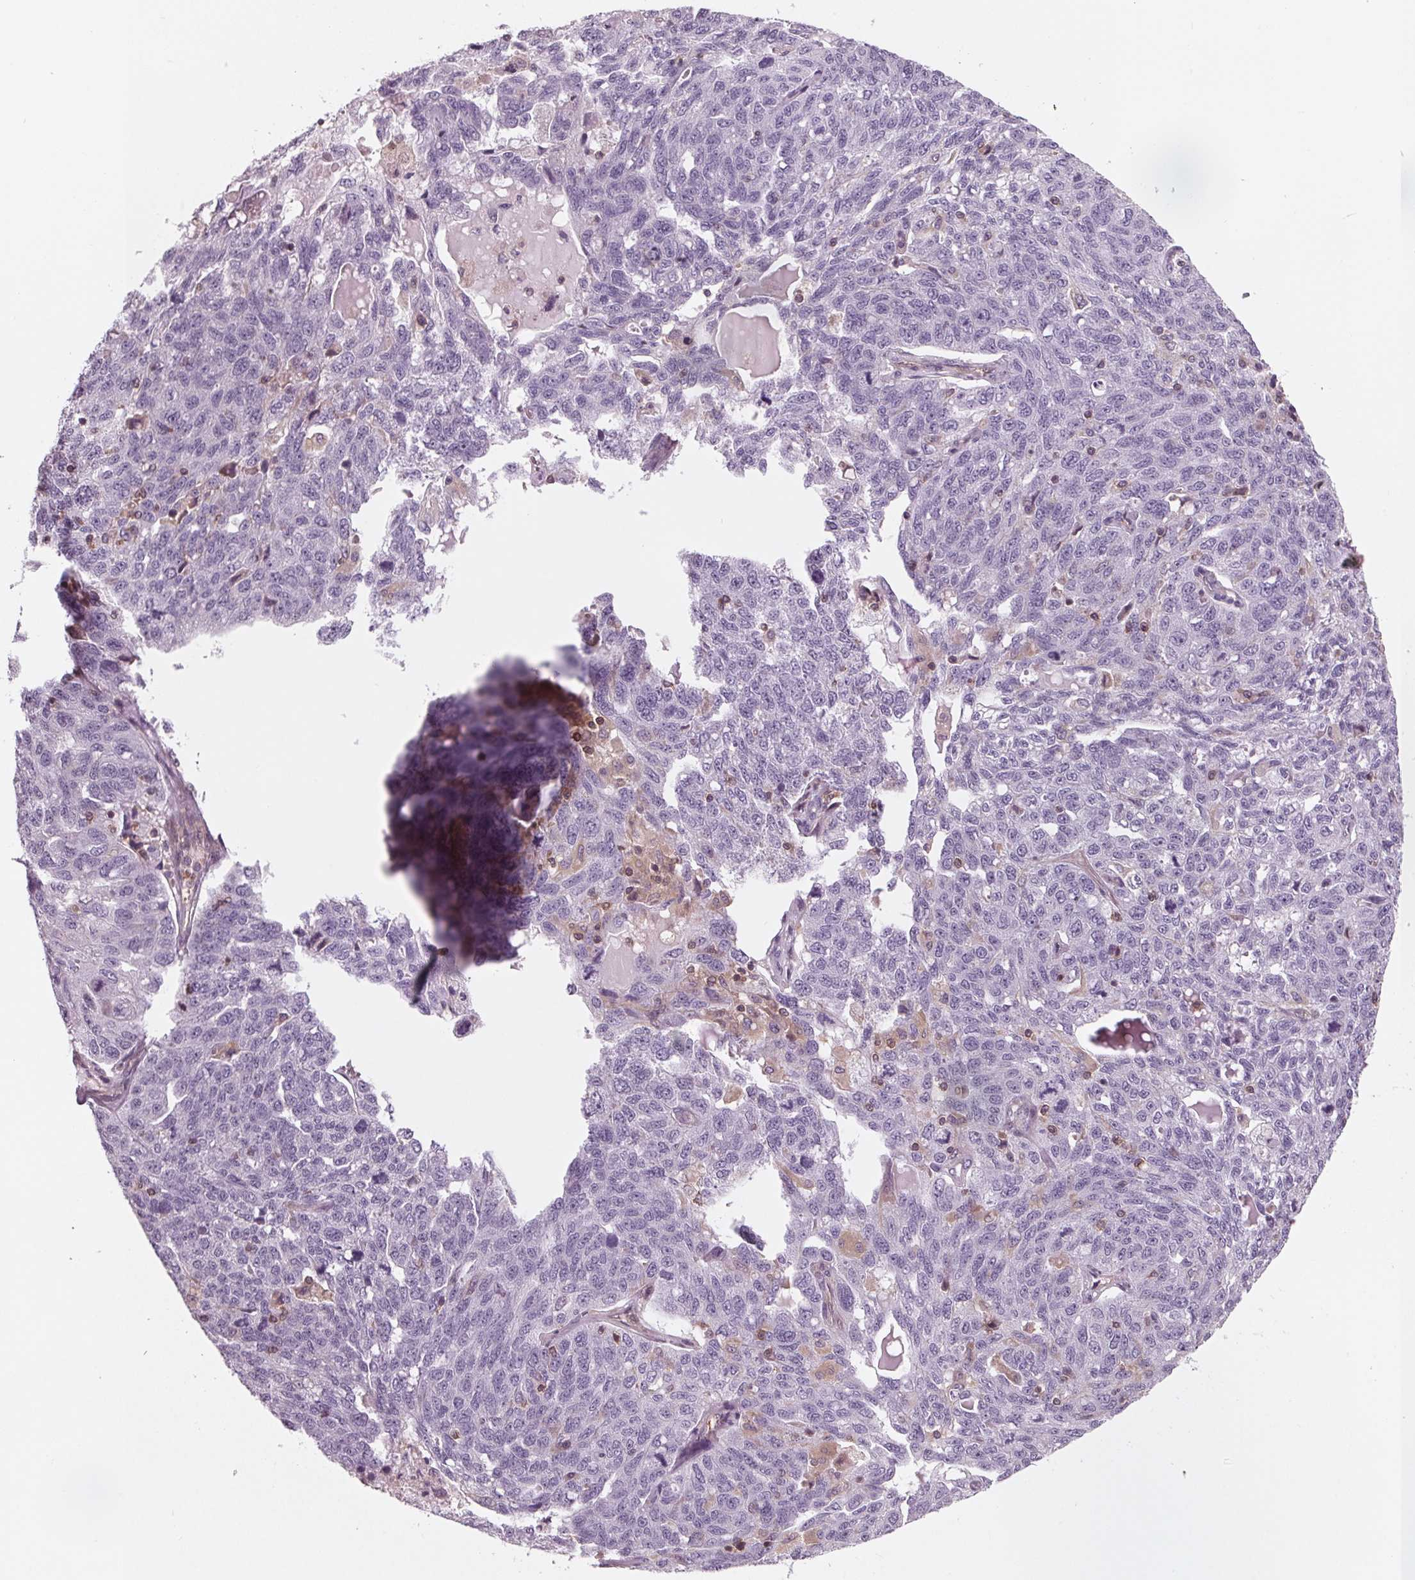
{"staining": {"intensity": "negative", "quantity": "none", "location": "none"}, "tissue": "ovarian cancer", "cell_type": "Tumor cells", "image_type": "cancer", "snomed": [{"axis": "morphology", "description": "Cystadenocarcinoma, serous, NOS"}, {"axis": "topography", "description": "Ovary"}], "caption": "Immunohistochemistry photomicrograph of neoplastic tissue: human ovarian serous cystadenocarcinoma stained with DAB reveals no significant protein expression in tumor cells.", "gene": "ARHGAP25", "patient": {"sex": "female", "age": 71}}